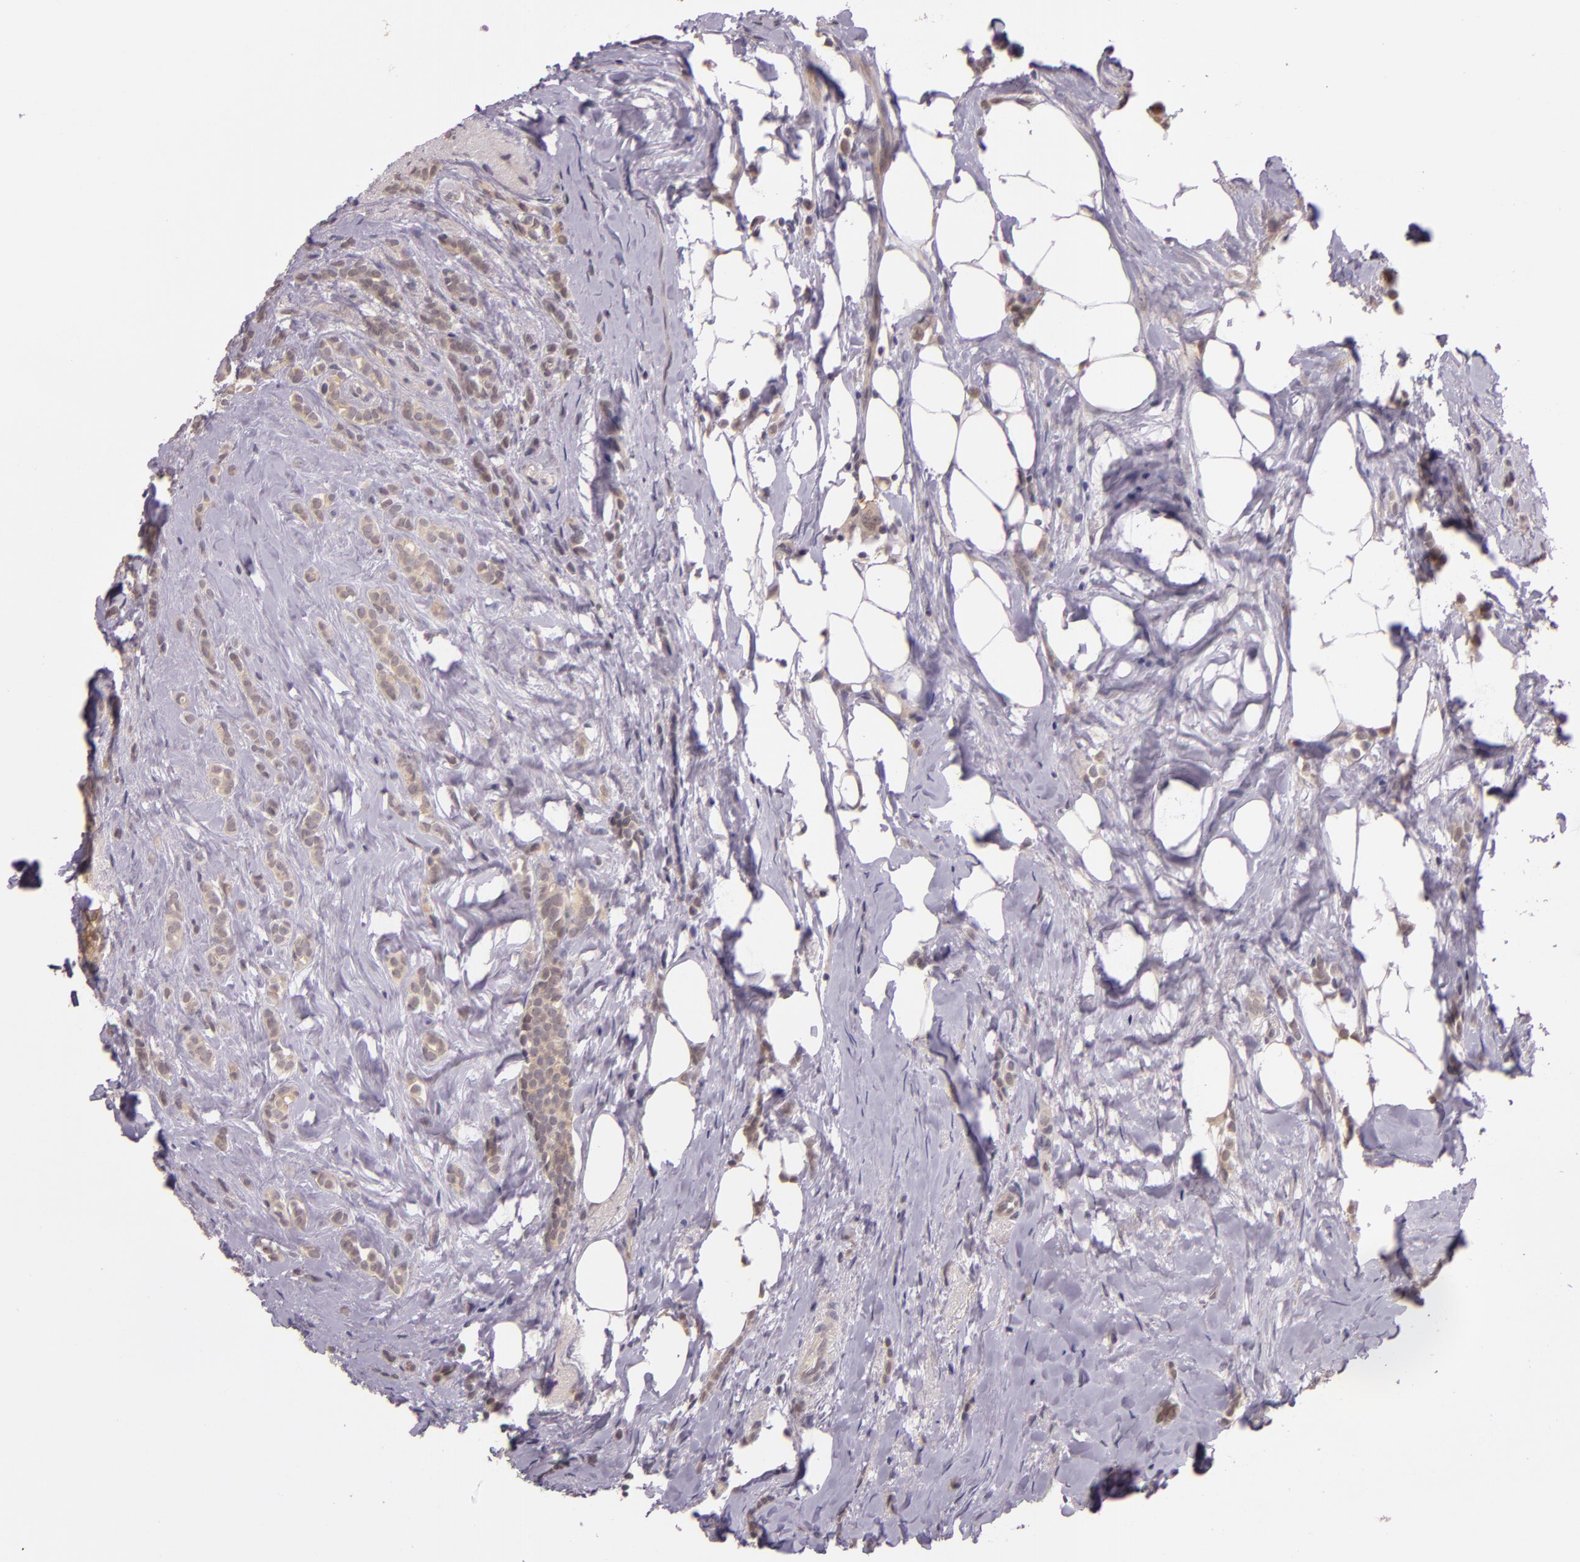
{"staining": {"intensity": "weak", "quantity": ">75%", "location": "cytoplasmic/membranous"}, "tissue": "breast cancer", "cell_type": "Tumor cells", "image_type": "cancer", "snomed": [{"axis": "morphology", "description": "Lobular carcinoma"}, {"axis": "topography", "description": "Breast"}], "caption": "There is low levels of weak cytoplasmic/membranous staining in tumor cells of breast cancer, as demonstrated by immunohistochemical staining (brown color).", "gene": "ARMH4", "patient": {"sex": "female", "age": 56}}